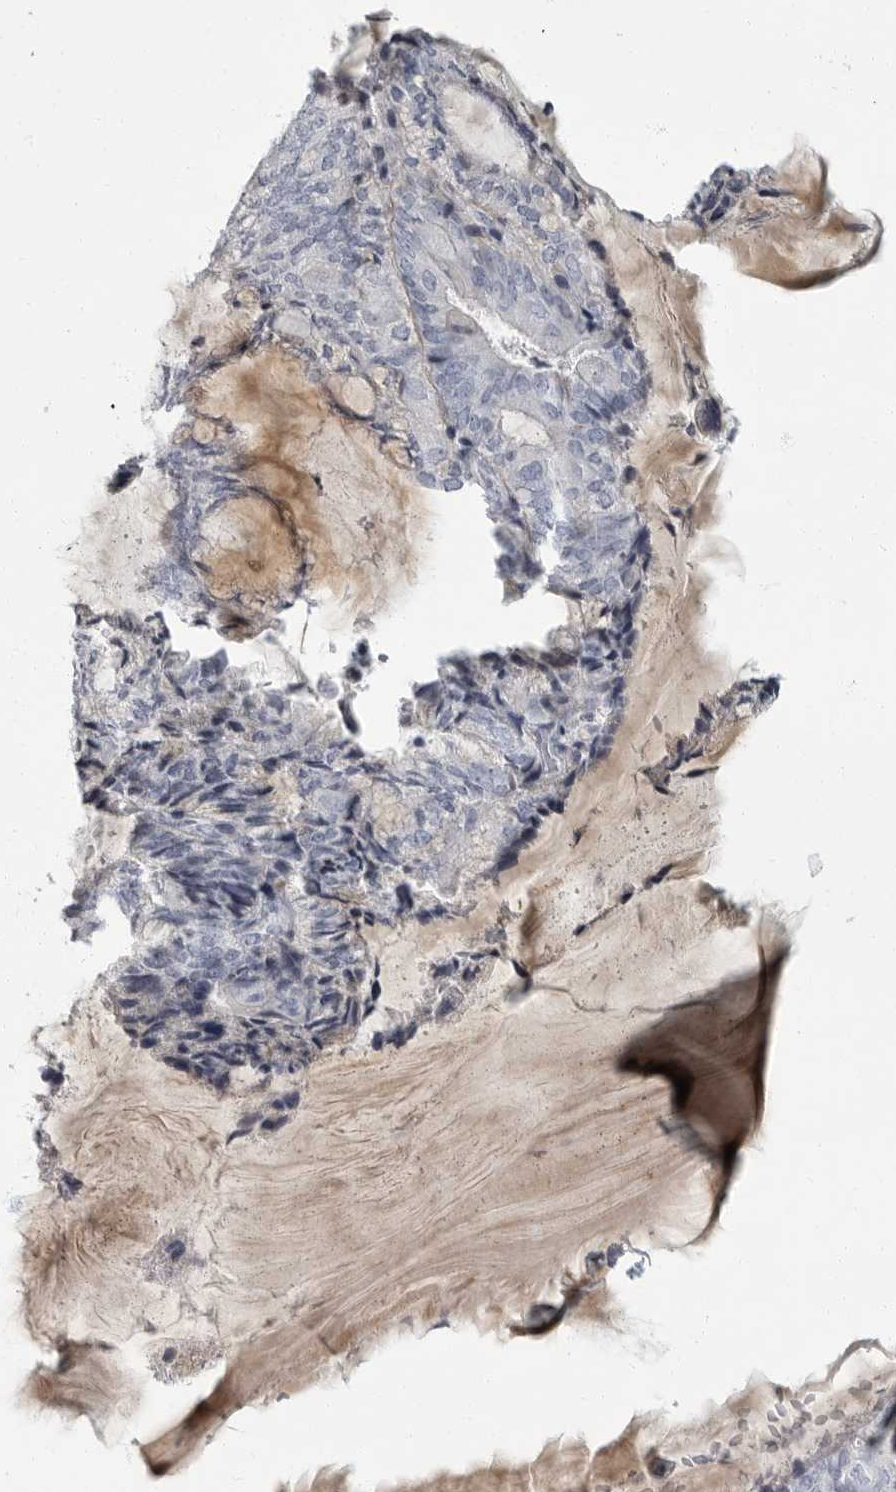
{"staining": {"intensity": "negative", "quantity": "none", "location": "none"}, "tissue": "endometrial cancer", "cell_type": "Tumor cells", "image_type": "cancer", "snomed": [{"axis": "morphology", "description": "Adenocarcinoma, NOS"}, {"axis": "topography", "description": "Endometrium"}], "caption": "Protein analysis of adenocarcinoma (endometrial) displays no significant positivity in tumor cells.", "gene": "SLC25A39", "patient": {"sex": "female", "age": 81}}